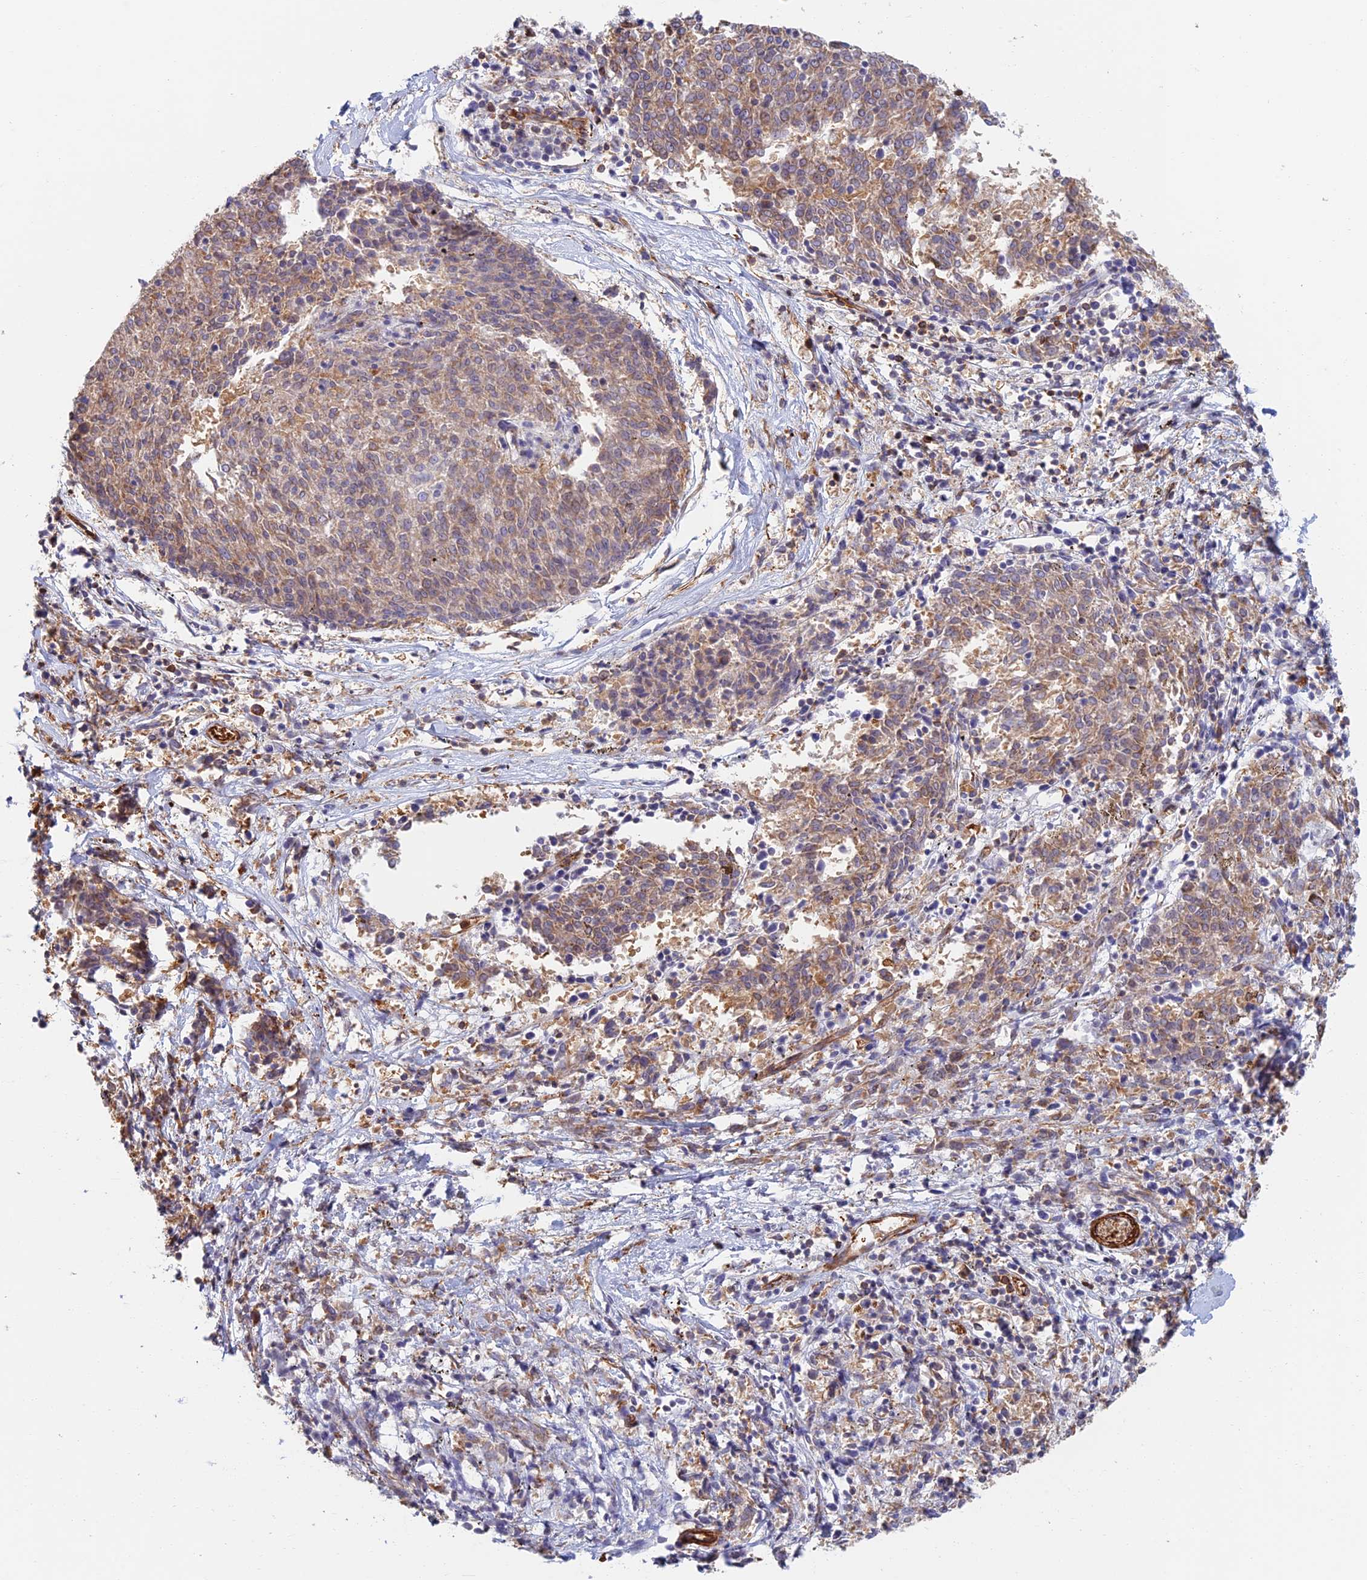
{"staining": {"intensity": "weak", "quantity": ">75%", "location": "cytoplasmic/membranous"}, "tissue": "melanoma", "cell_type": "Tumor cells", "image_type": "cancer", "snomed": [{"axis": "morphology", "description": "Malignant melanoma, NOS"}, {"axis": "topography", "description": "Skin"}], "caption": "Tumor cells demonstrate low levels of weak cytoplasmic/membranous expression in approximately >75% of cells in melanoma. (IHC, brightfield microscopy, high magnification).", "gene": "PAK4", "patient": {"sex": "female", "age": 72}}